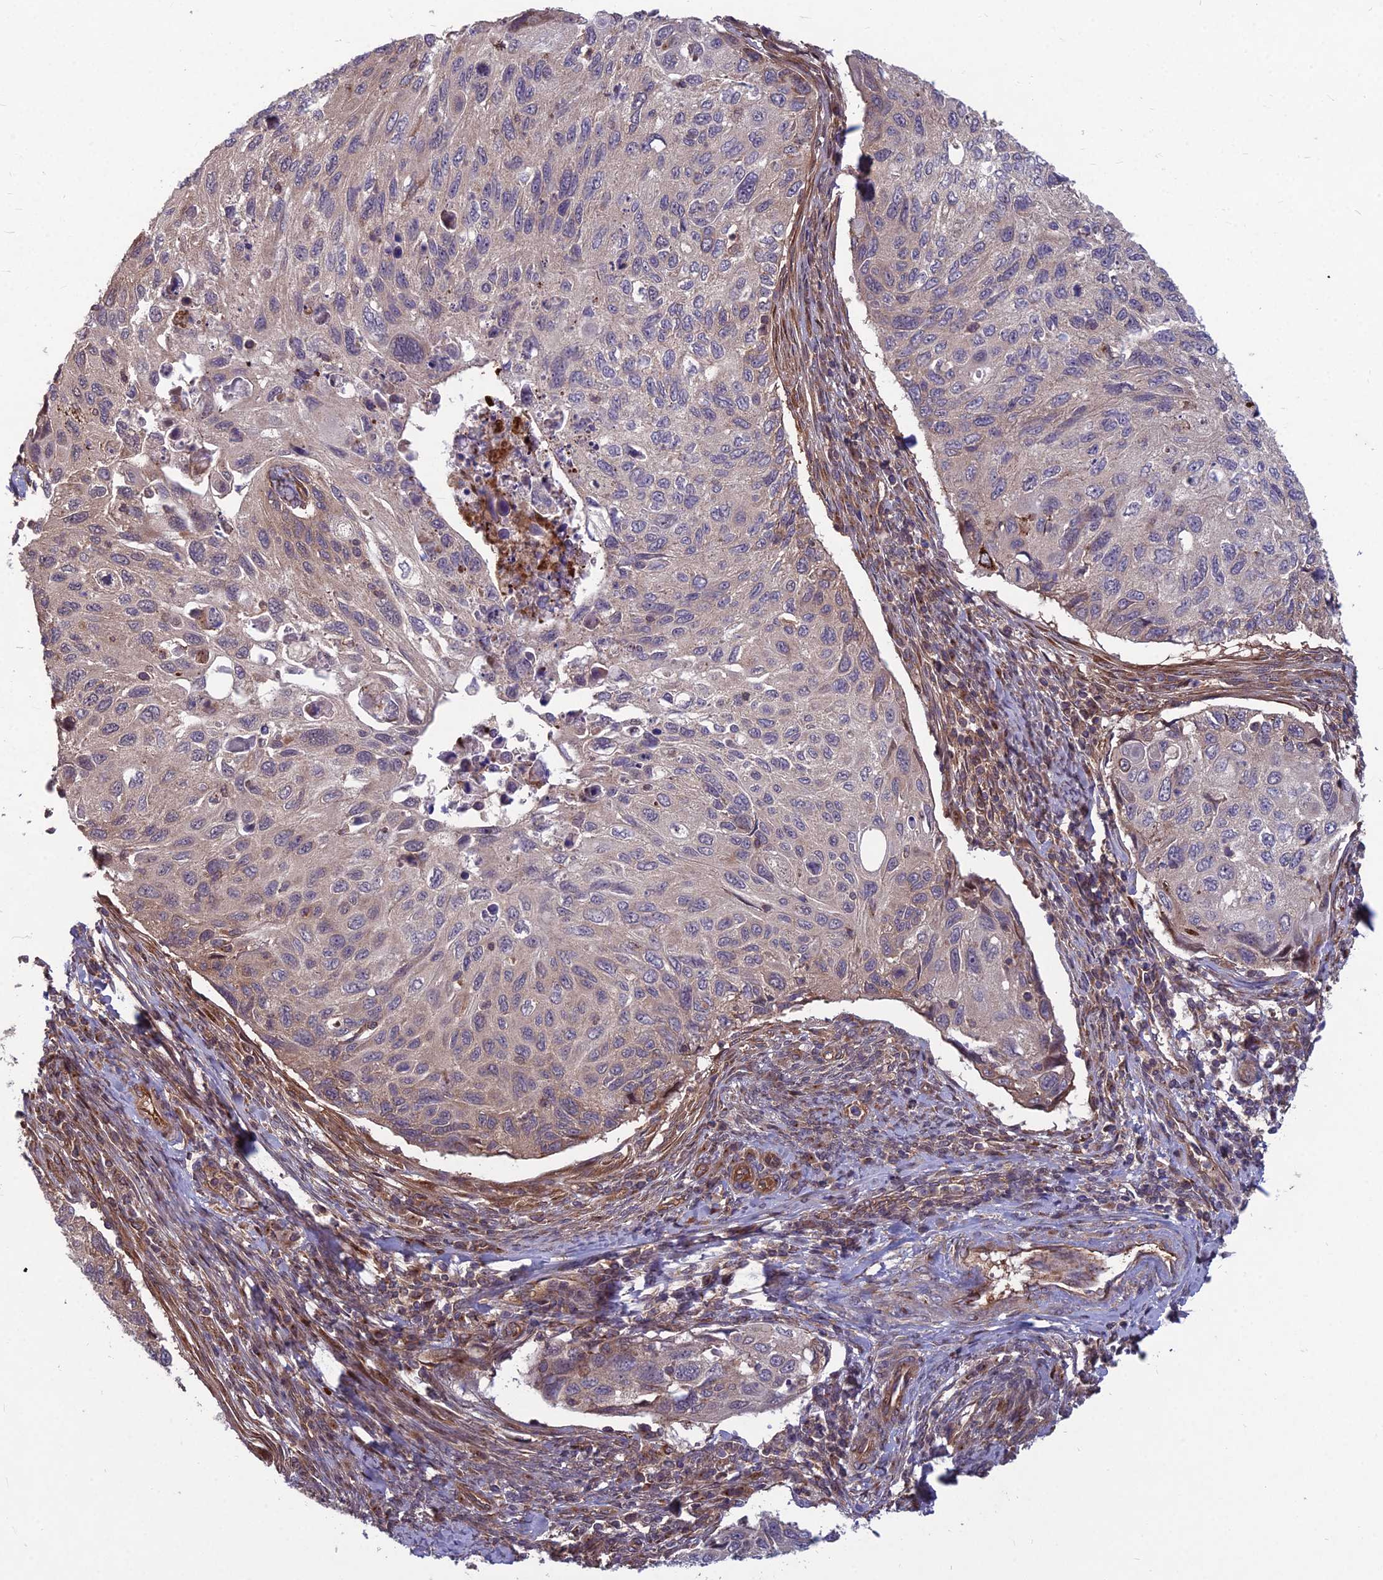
{"staining": {"intensity": "negative", "quantity": "none", "location": "none"}, "tissue": "cervical cancer", "cell_type": "Tumor cells", "image_type": "cancer", "snomed": [{"axis": "morphology", "description": "Squamous cell carcinoma, NOS"}, {"axis": "topography", "description": "Cervix"}], "caption": "Immunohistochemical staining of human cervical squamous cell carcinoma reveals no significant staining in tumor cells. (Stains: DAB (3,3'-diaminobenzidine) immunohistochemistry with hematoxylin counter stain, Microscopy: brightfield microscopy at high magnification).", "gene": "MFSD8", "patient": {"sex": "female", "age": 70}}